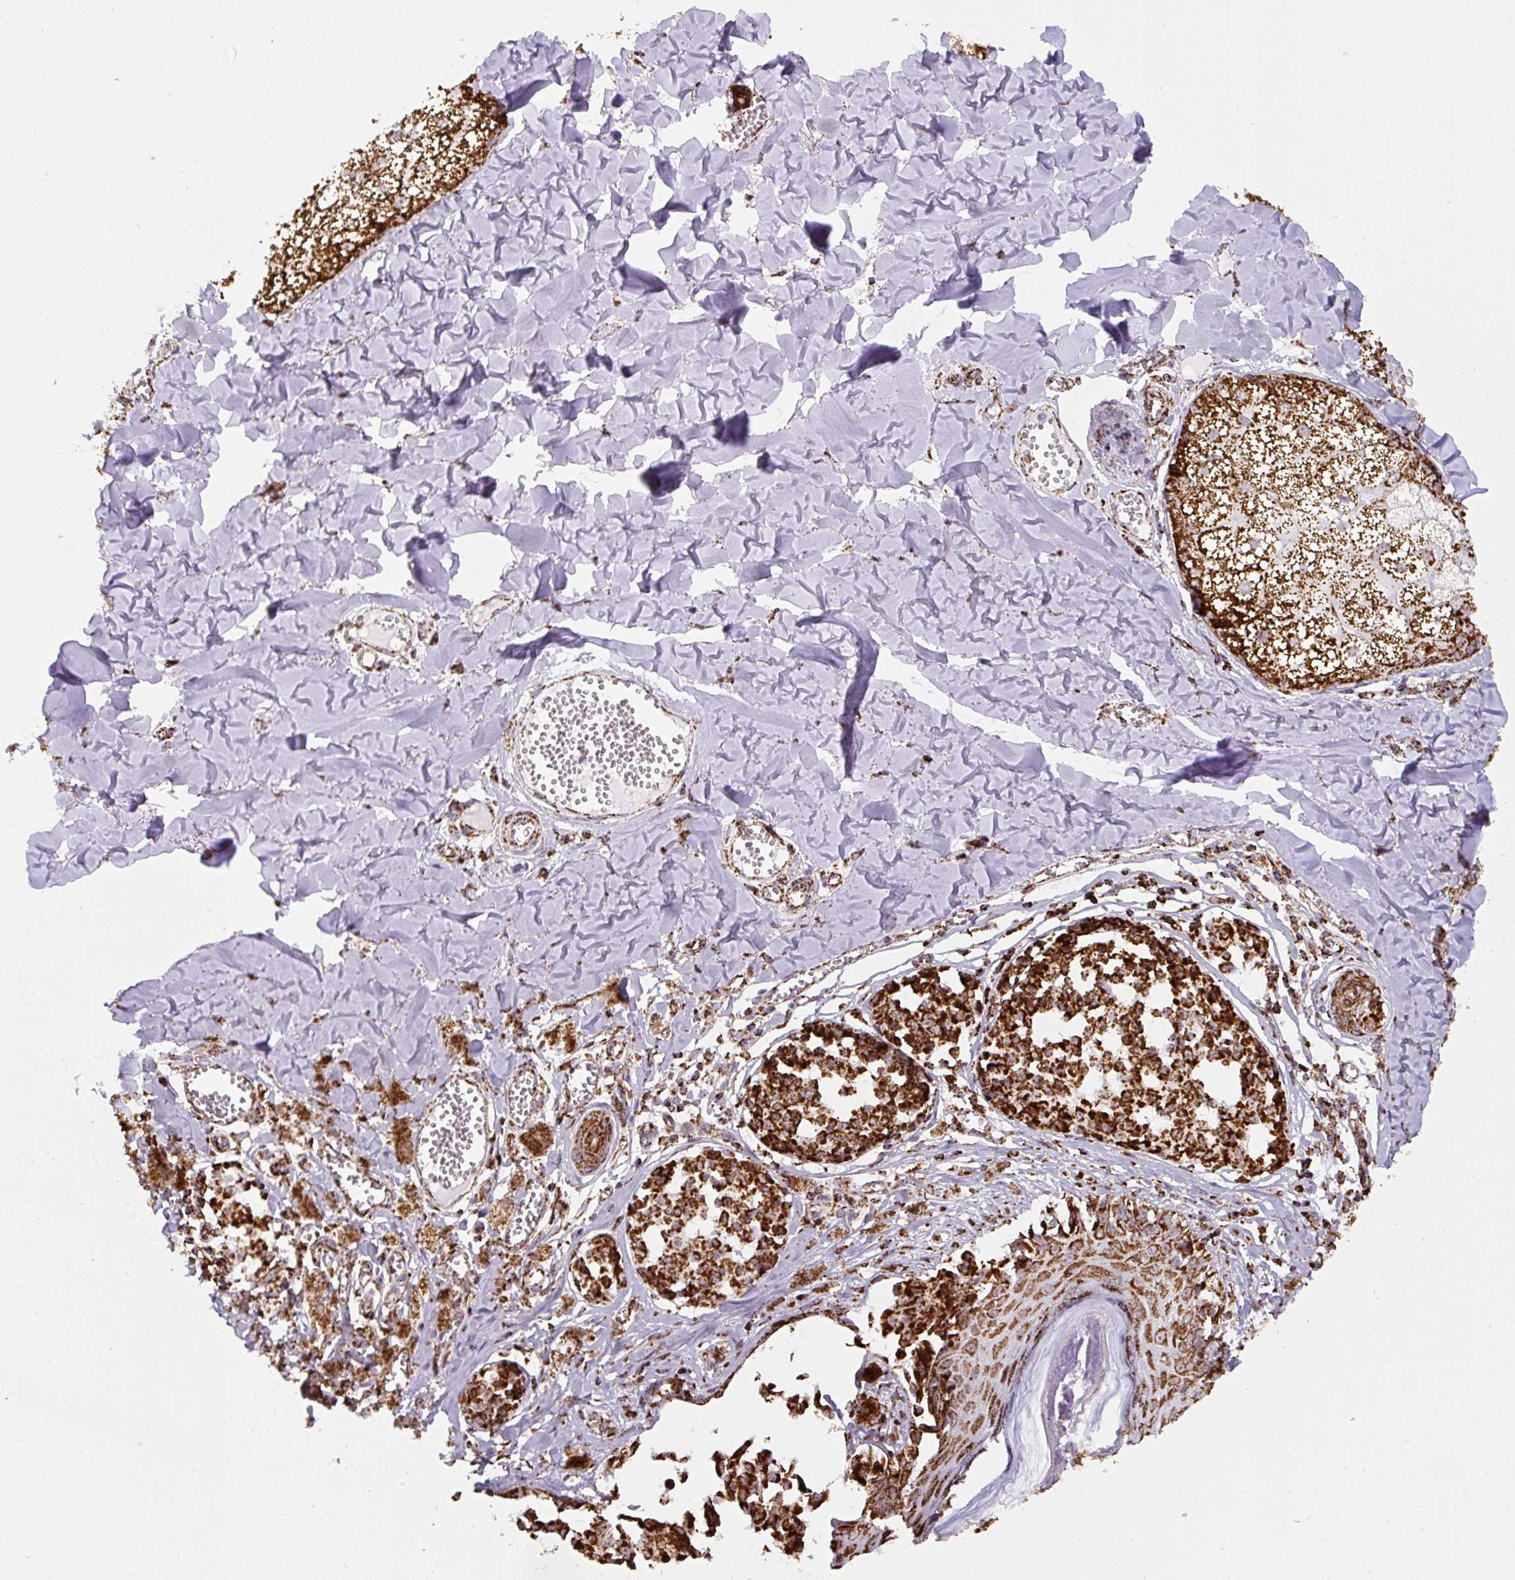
{"staining": {"intensity": "strong", "quantity": ">75%", "location": "cytoplasmic/membranous"}, "tissue": "melanoma", "cell_type": "Tumor cells", "image_type": "cancer", "snomed": [{"axis": "morphology", "description": "Malignant melanoma, NOS"}, {"axis": "topography", "description": "Skin"}], "caption": "A brown stain highlights strong cytoplasmic/membranous staining of a protein in malignant melanoma tumor cells.", "gene": "ATP5F1A", "patient": {"sex": "female", "age": 43}}